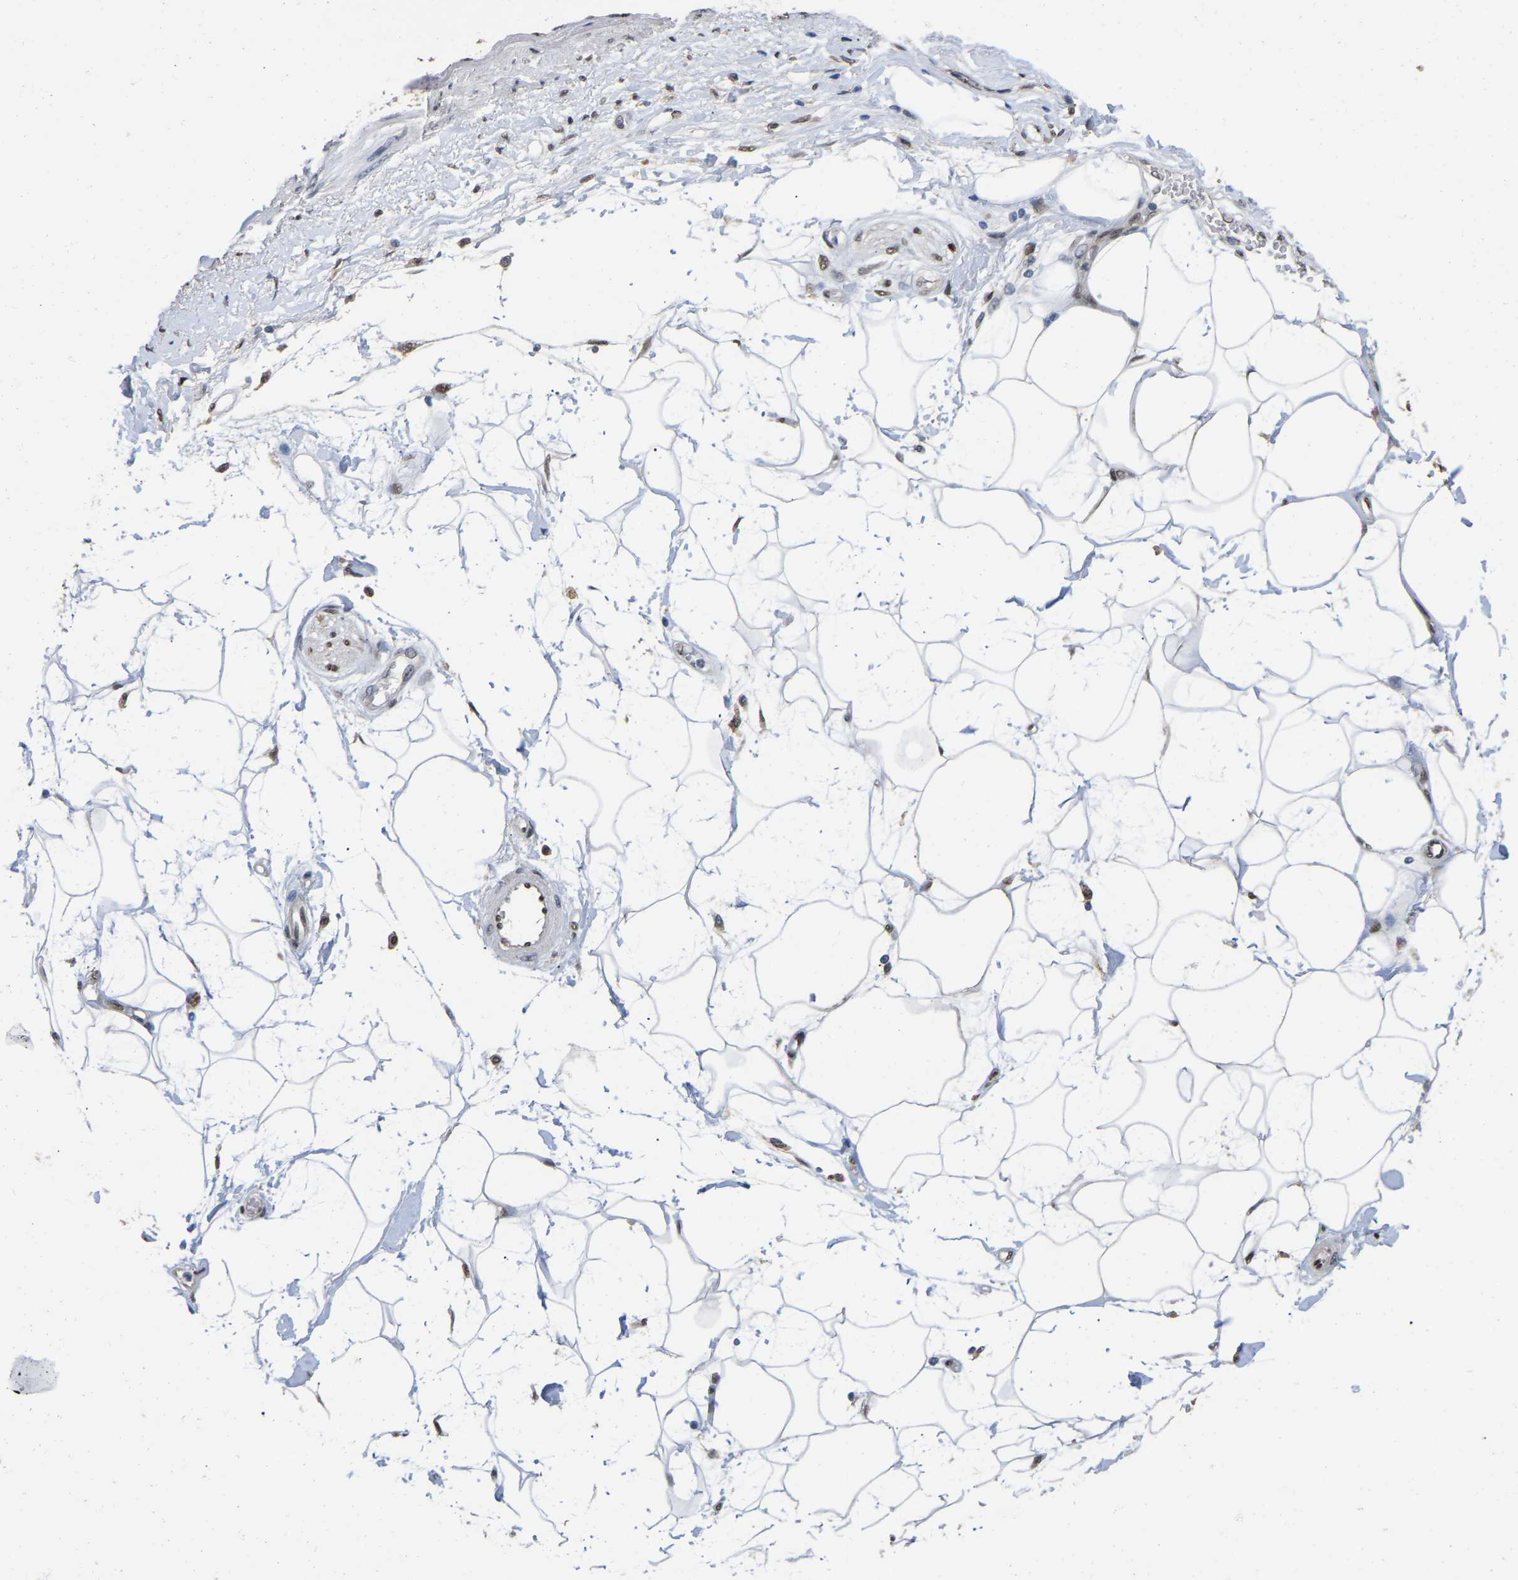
{"staining": {"intensity": "moderate", "quantity": ">75%", "location": "nuclear"}, "tissue": "adipose tissue", "cell_type": "Adipocytes", "image_type": "normal", "snomed": [{"axis": "morphology", "description": "Normal tissue, NOS"}, {"axis": "morphology", "description": "Adenocarcinoma, NOS"}, {"axis": "topography", "description": "Duodenum"}, {"axis": "topography", "description": "Peripheral nerve tissue"}], "caption": "Immunohistochemistry (IHC) image of normal adipose tissue: adipose tissue stained using immunohistochemistry (IHC) exhibits medium levels of moderate protein expression localized specifically in the nuclear of adipocytes, appearing as a nuclear brown color.", "gene": "QKI", "patient": {"sex": "female", "age": 60}}